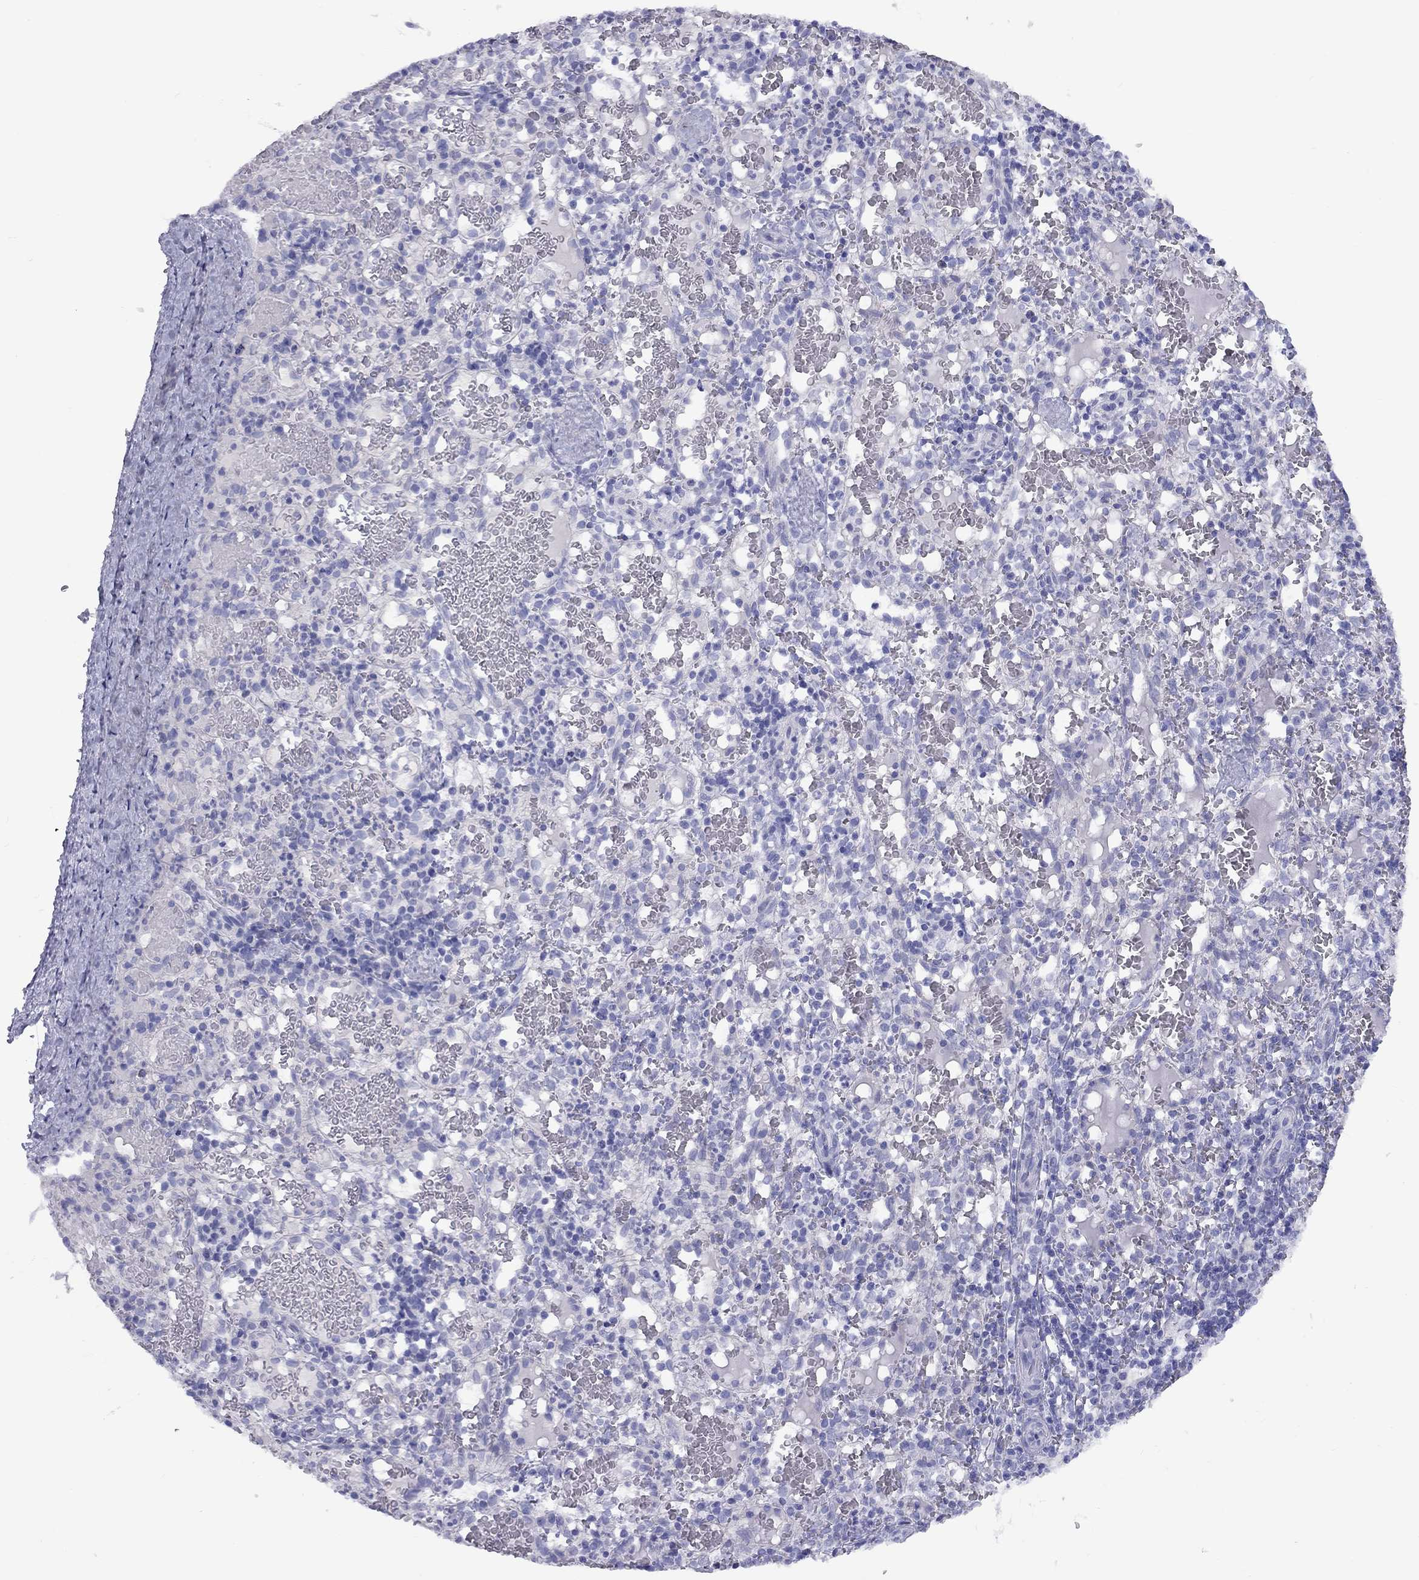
{"staining": {"intensity": "negative", "quantity": "none", "location": "none"}, "tissue": "spleen", "cell_type": "Cells in red pulp", "image_type": "normal", "snomed": [{"axis": "morphology", "description": "Normal tissue, NOS"}, {"axis": "topography", "description": "Spleen"}], "caption": "DAB (3,3'-diaminobenzidine) immunohistochemical staining of benign spleen demonstrates no significant expression in cells in red pulp. Nuclei are stained in blue.", "gene": "FSCN3", "patient": {"sex": "male", "age": 11}}